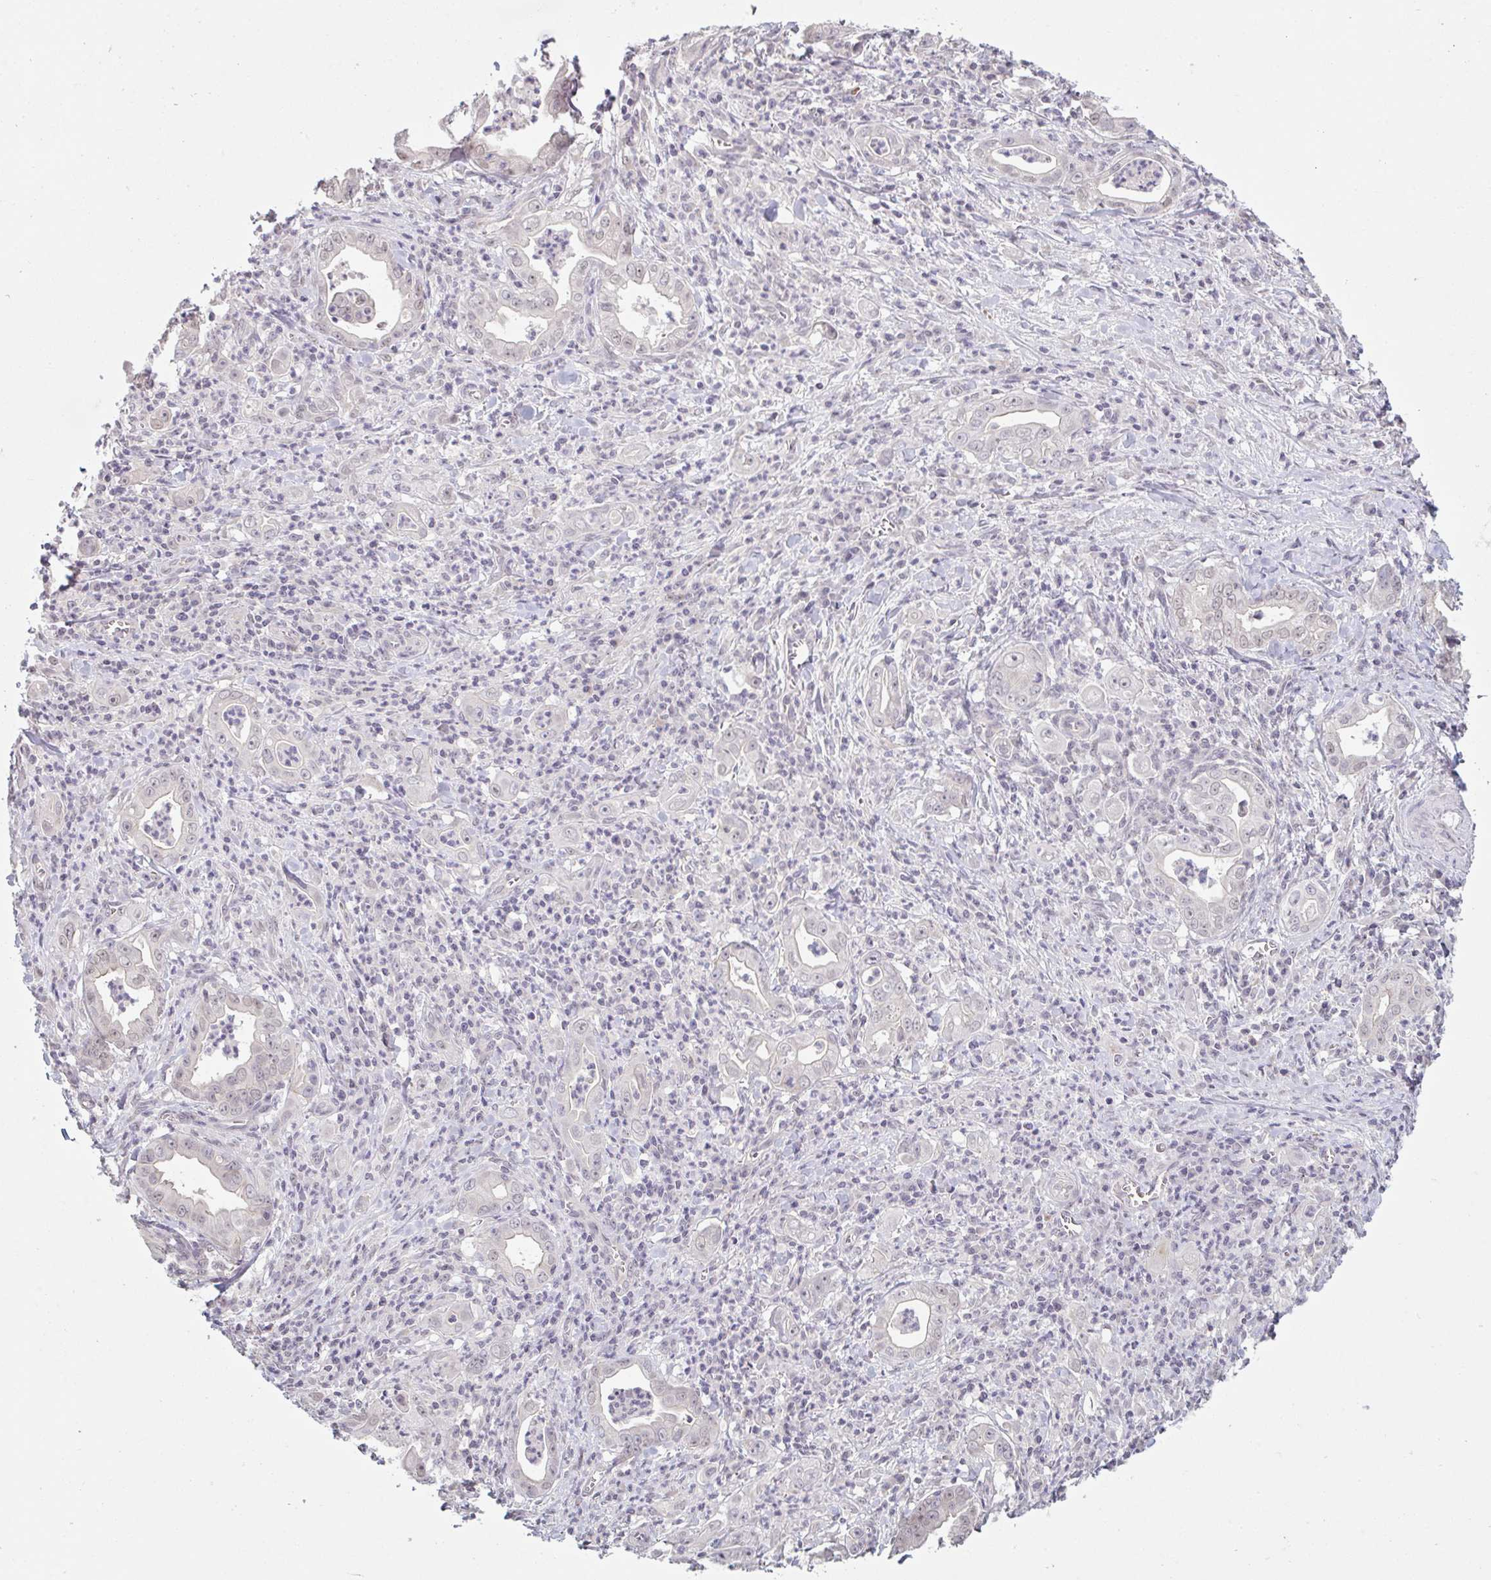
{"staining": {"intensity": "negative", "quantity": "none", "location": "none"}, "tissue": "stomach cancer", "cell_type": "Tumor cells", "image_type": "cancer", "snomed": [{"axis": "morphology", "description": "Adenocarcinoma, NOS"}, {"axis": "topography", "description": "Stomach, upper"}], "caption": "IHC of human adenocarcinoma (stomach) exhibits no staining in tumor cells. (DAB (3,3'-diaminobenzidine) immunohistochemistry (IHC) with hematoxylin counter stain).", "gene": "ZNF214", "patient": {"sex": "female", "age": 79}}